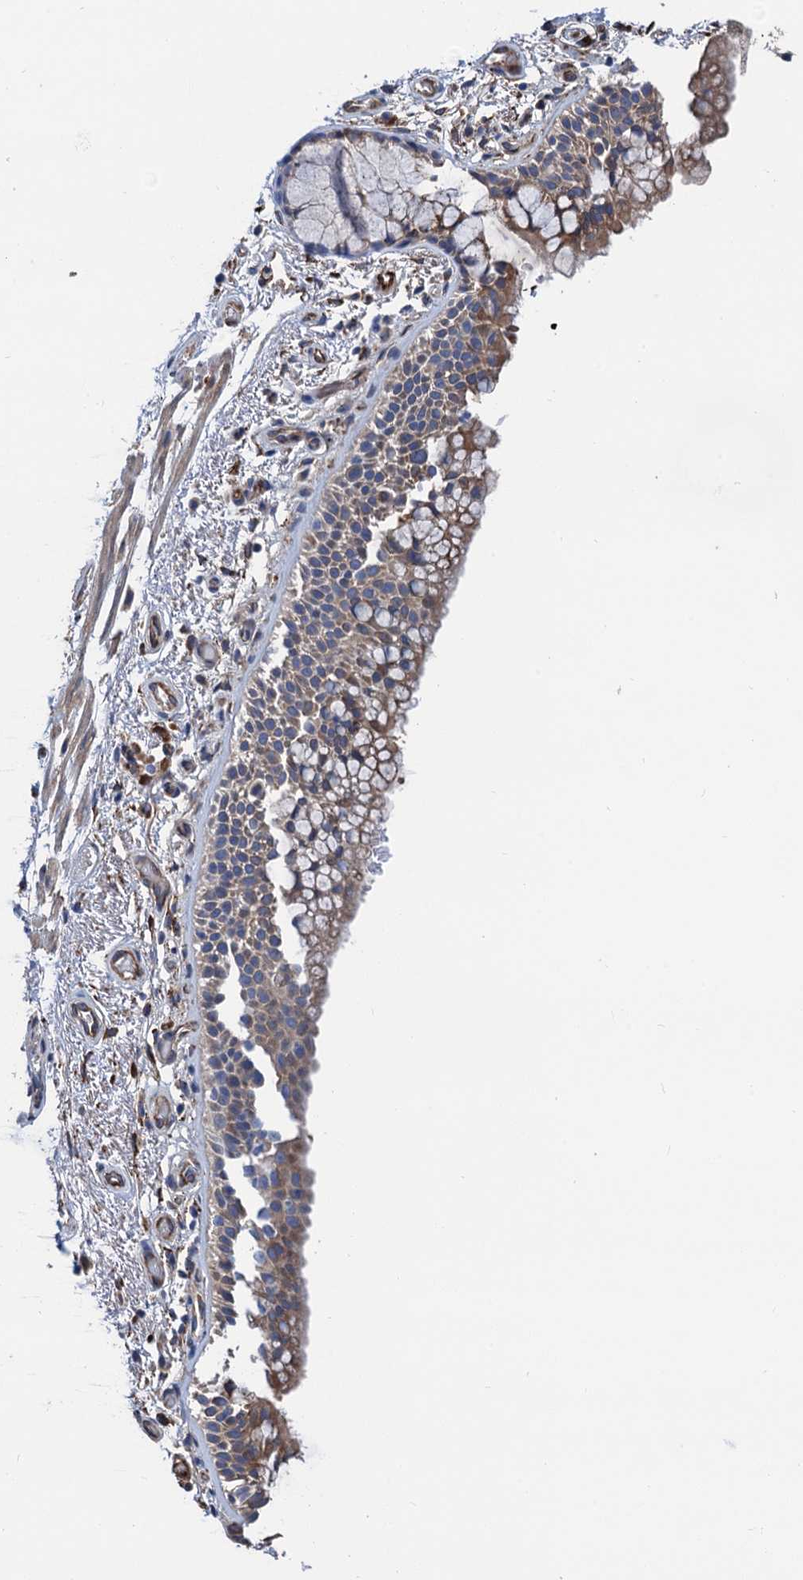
{"staining": {"intensity": "moderate", "quantity": ">75%", "location": "cytoplasmic/membranous"}, "tissue": "bronchus", "cell_type": "Respiratory epithelial cells", "image_type": "normal", "snomed": [{"axis": "morphology", "description": "Normal tissue, NOS"}, {"axis": "topography", "description": "Bronchus"}], "caption": "A micrograph of bronchus stained for a protein demonstrates moderate cytoplasmic/membranous brown staining in respiratory epithelial cells. The protein of interest is shown in brown color, while the nuclei are stained blue.", "gene": "CNNM1", "patient": {"sex": "male", "age": 65}}